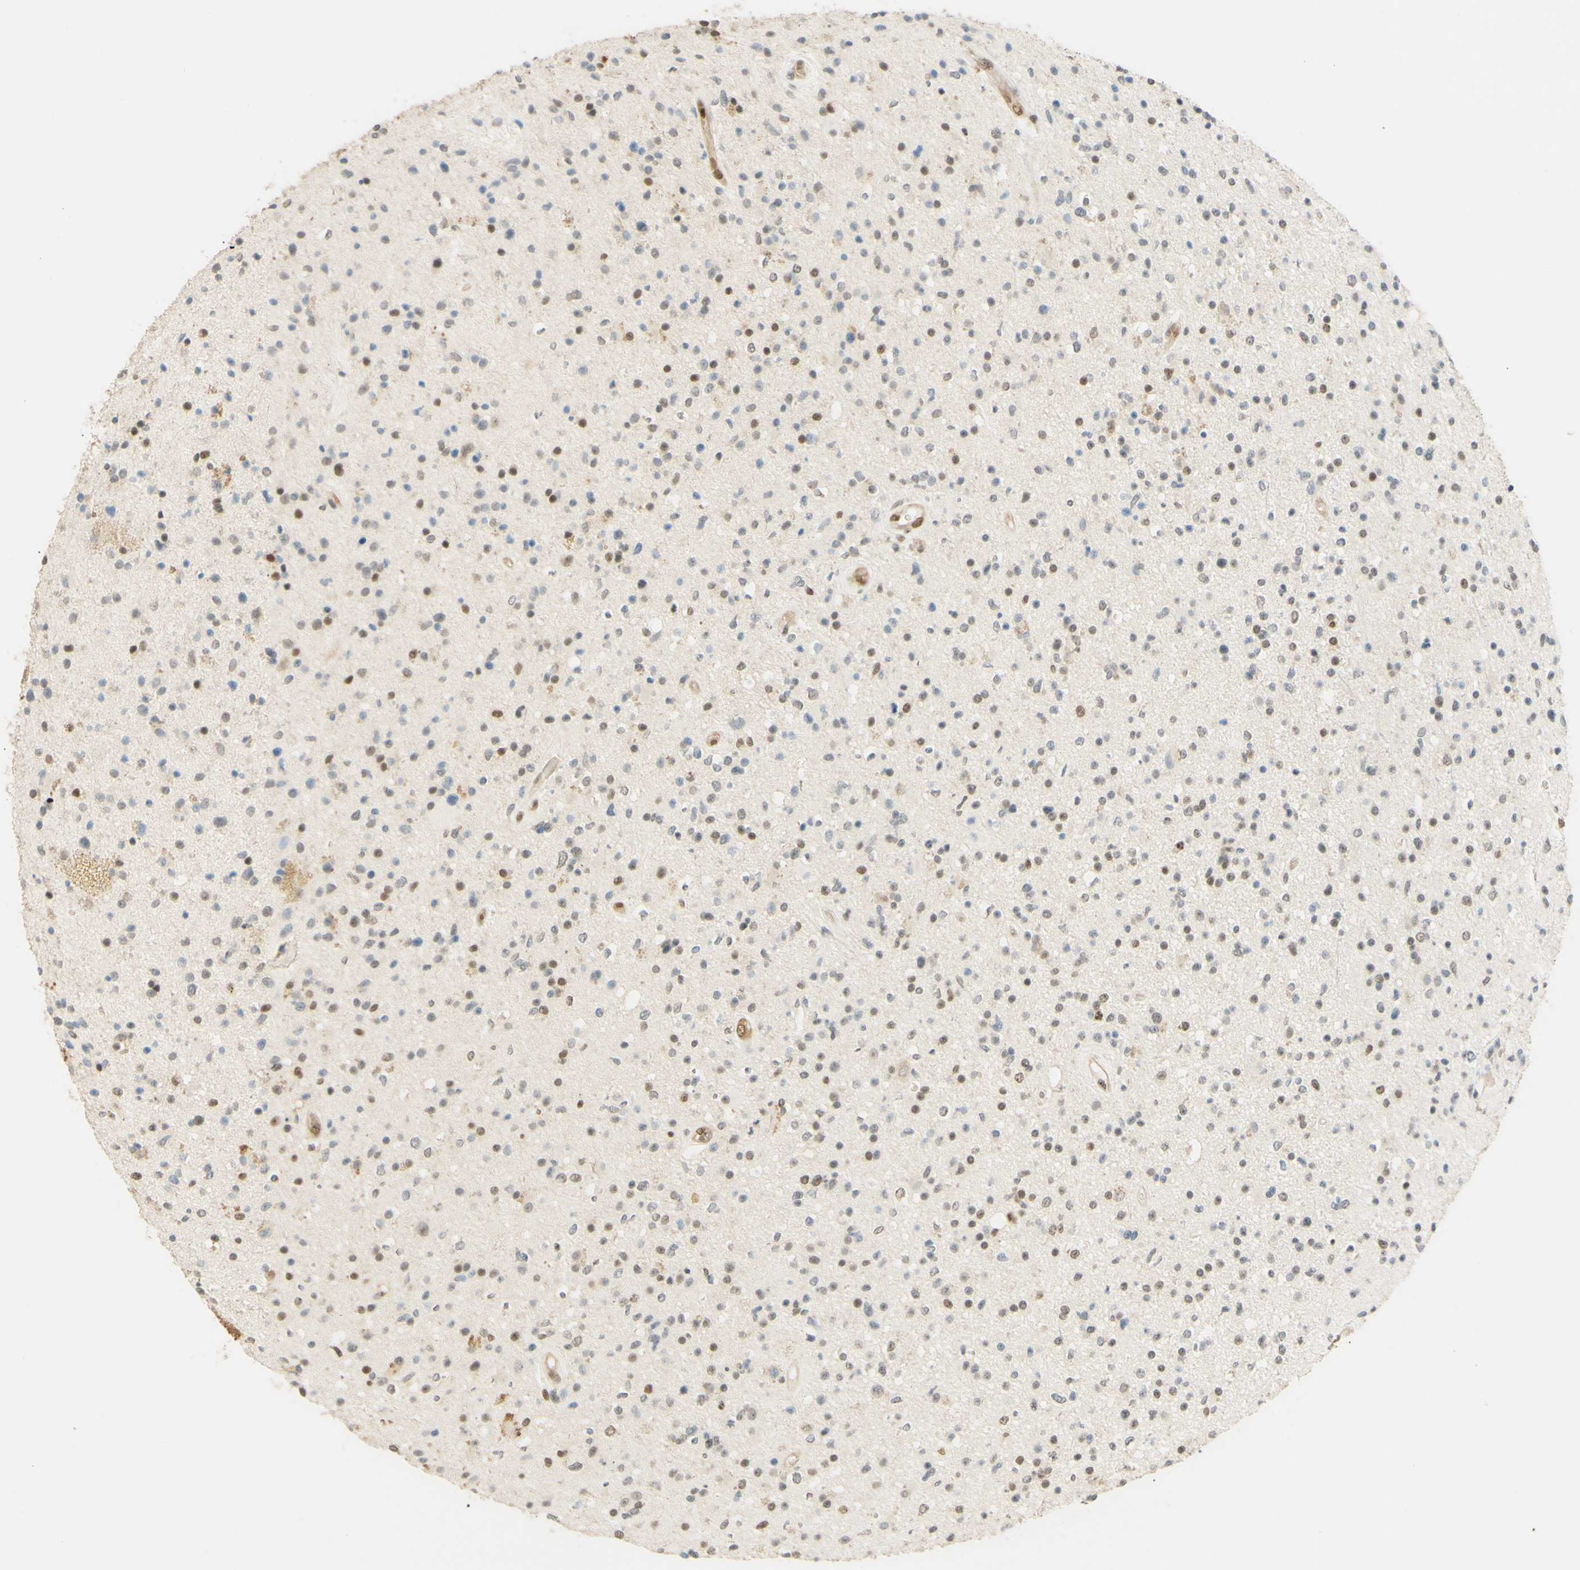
{"staining": {"intensity": "weak", "quantity": ">75%", "location": "nuclear"}, "tissue": "glioma", "cell_type": "Tumor cells", "image_type": "cancer", "snomed": [{"axis": "morphology", "description": "Glioma, malignant, High grade"}, {"axis": "topography", "description": "Brain"}], "caption": "Malignant high-grade glioma tissue shows weak nuclear staining in about >75% of tumor cells", "gene": "POLB", "patient": {"sex": "male", "age": 33}}